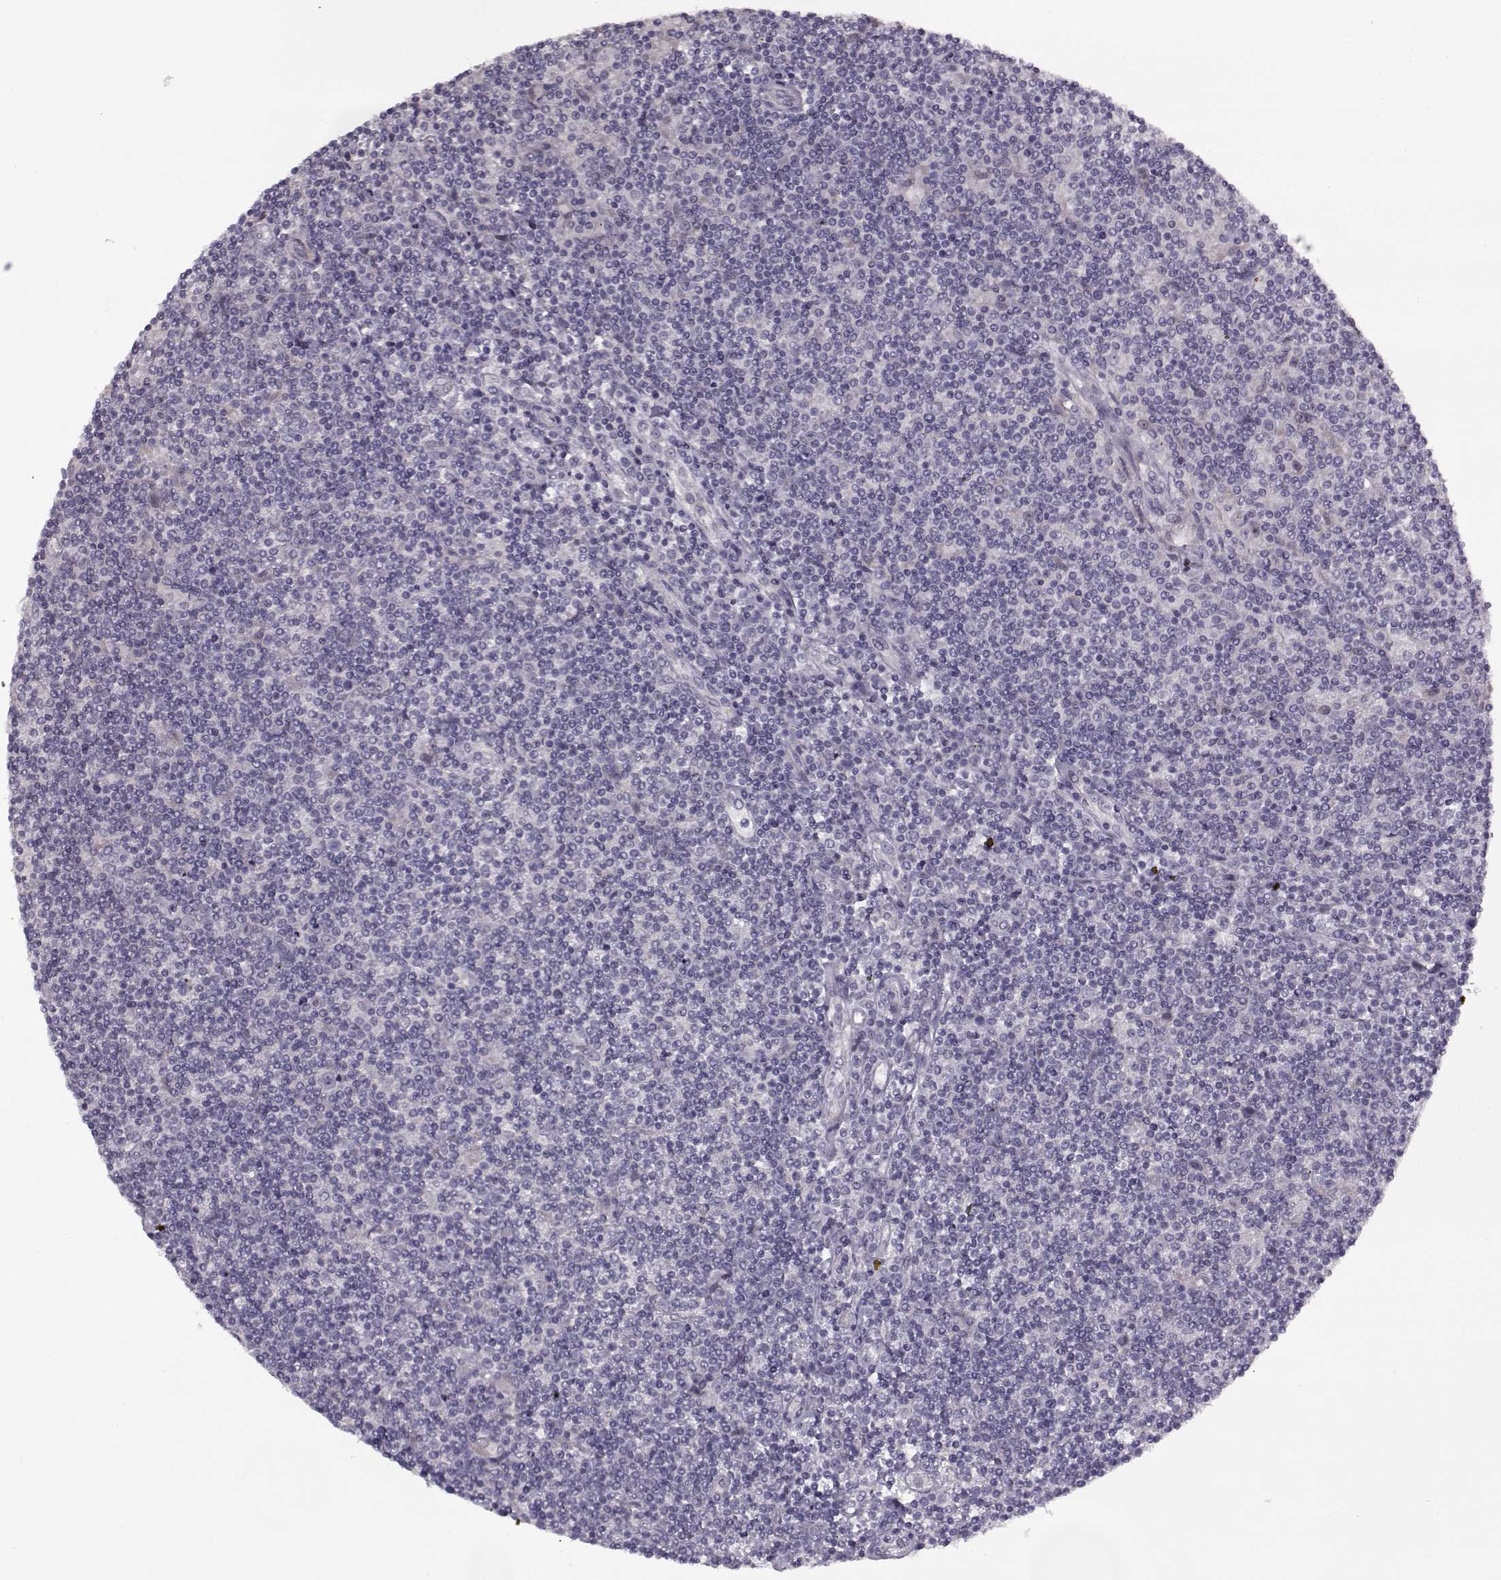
{"staining": {"intensity": "negative", "quantity": "none", "location": "none"}, "tissue": "lymphoma", "cell_type": "Tumor cells", "image_type": "cancer", "snomed": [{"axis": "morphology", "description": "Hodgkin's disease, NOS"}, {"axis": "topography", "description": "Lymph node"}], "caption": "A histopathology image of human lymphoma is negative for staining in tumor cells. The staining was performed using DAB to visualize the protein expression in brown, while the nuclei were stained in blue with hematoxylin (Magnification: 20x).", "gene": "PNMT", "patient": {"sex": "male", "age": 40}}